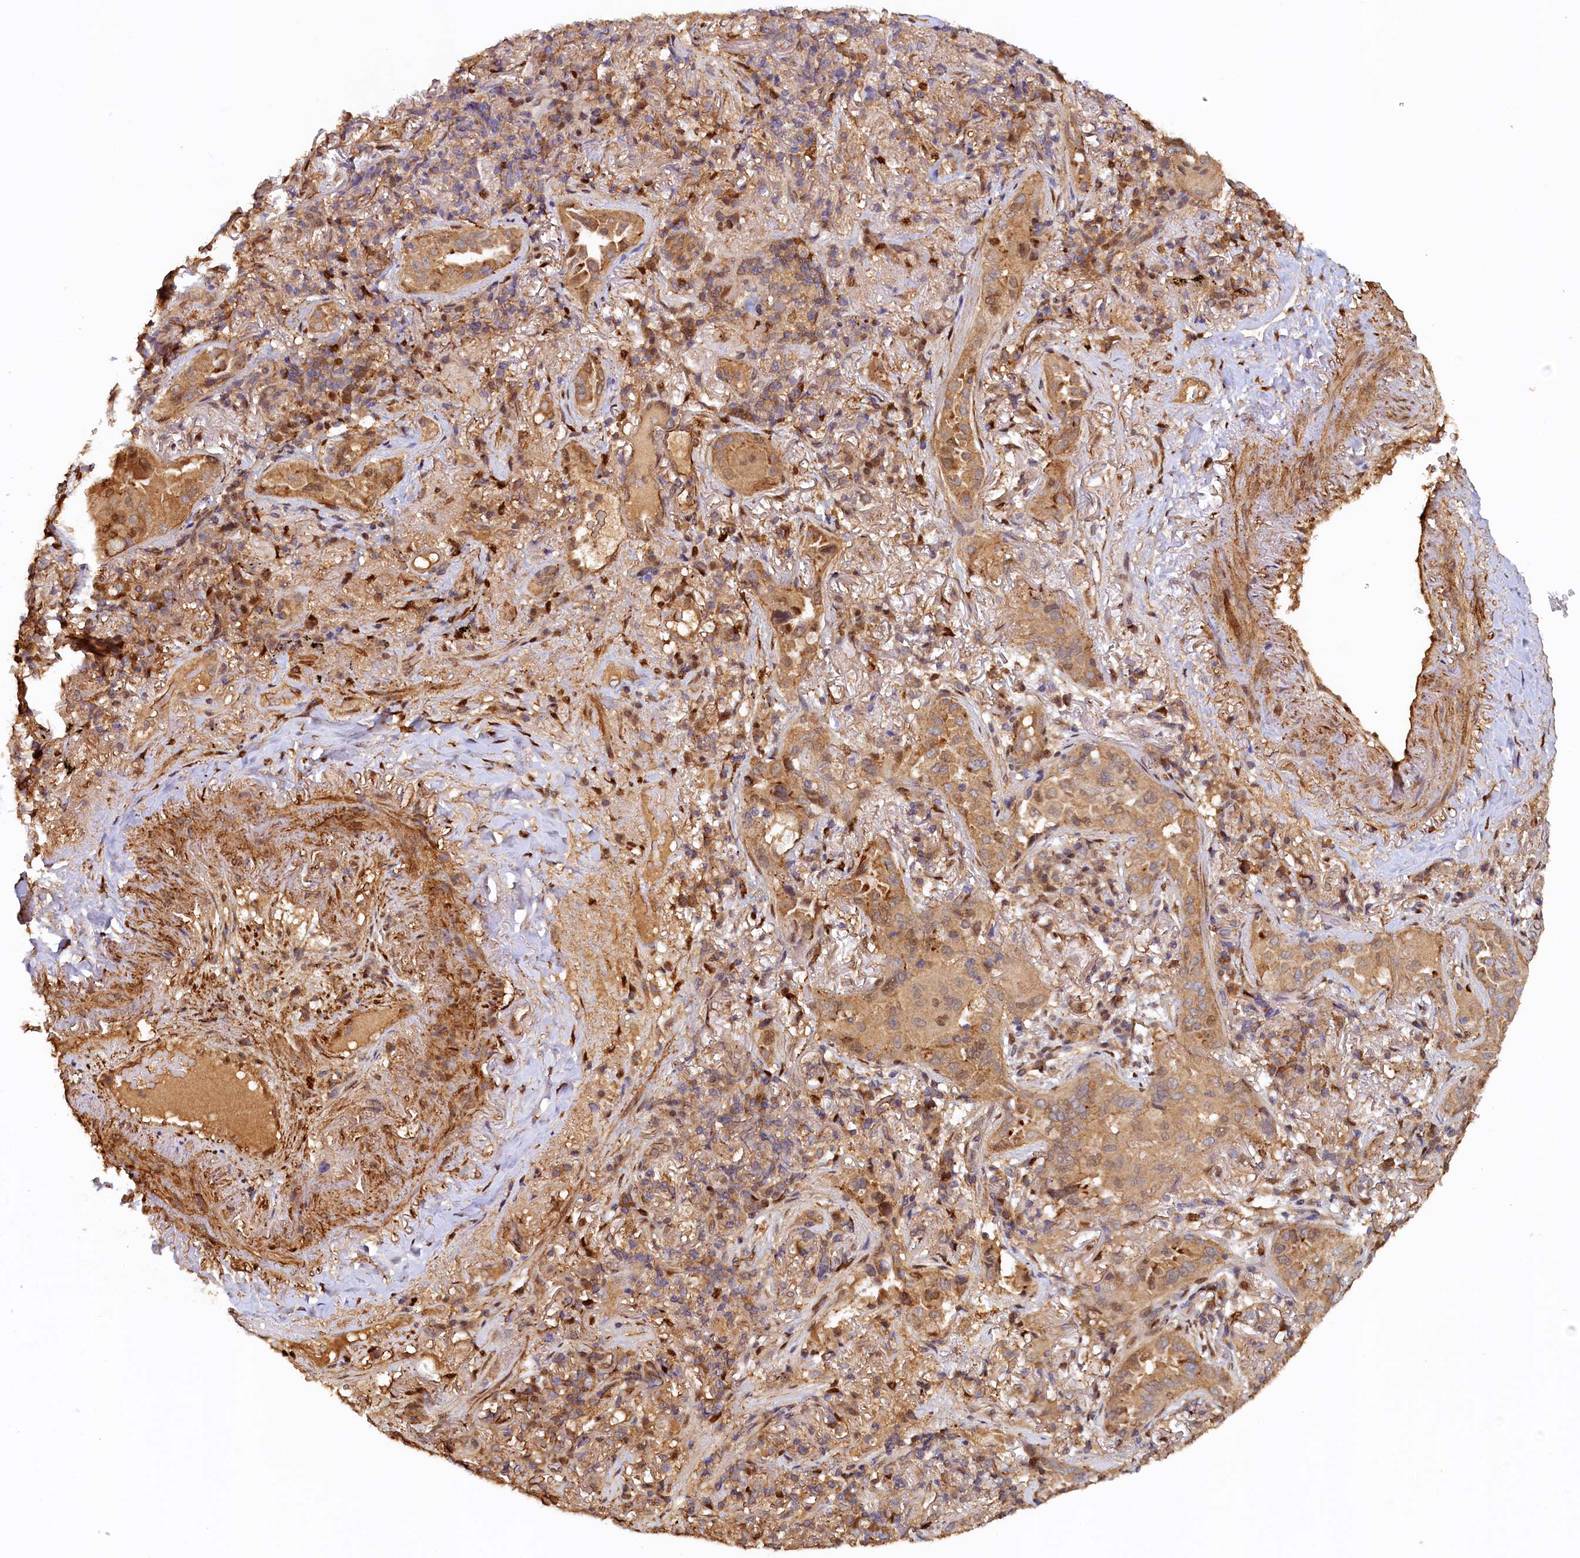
{"staining": {"intensity": "moderate", "quantity": ">75%", "location": "cytoplasmic/membranous"}, "tissue": "lung cancer", "cell_type": "Tumor cells", "image_type": "cancer", "snomed": [{"axis": "morphology", "description": "Adenocarcinoma, NOS"}, {"axis": "topography", "description": "Lung"}], "caption": "Moderate cytoplasmic/membranous expression for a protein is seen in about >75% of tumor cells of lung cancer (adenocarcinoma) using IHC.", "gene": "UBL7", "patient": {"sex": "female", "age": 69}}